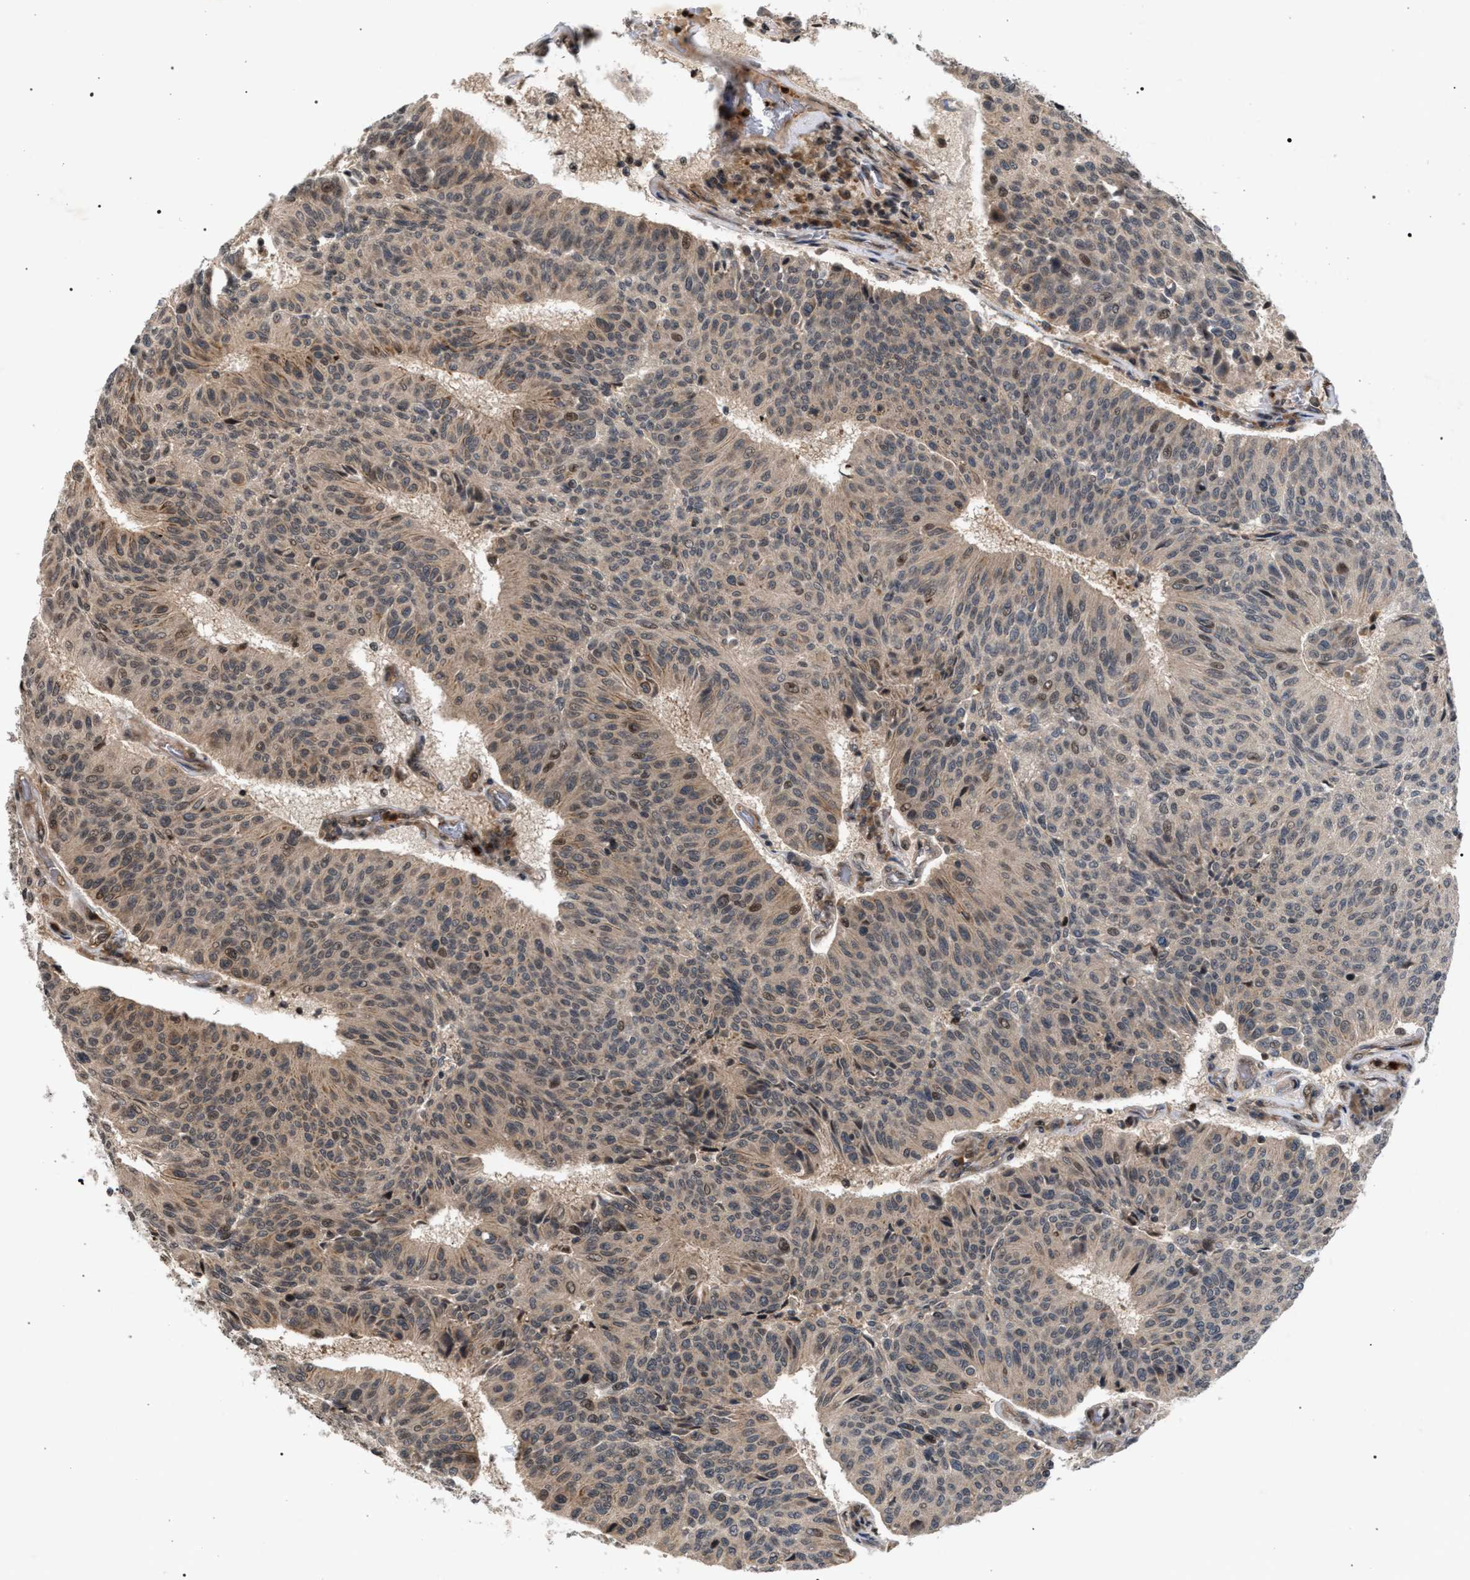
{"staining": {"intensity": "weak", "quantity": ">75%", "location": "cytoplasmic/membranous"}, "tissue": "urothelial cancer", "cell_type": "Tumor cells", "image_type": "cancer", "snomed": [{"axis": "morphology", "description": "Urothelial carcinoma, High grade"}, {"axis": "topography", "description": "Urinary bladder"}], "caption": "Urothelial cancer tissue shows weak cytoplasmic/membranous positivity in approximately >75% of tumor cells", "gene": "IRAK4", "patient": {"sex": "male", "age": 66}}